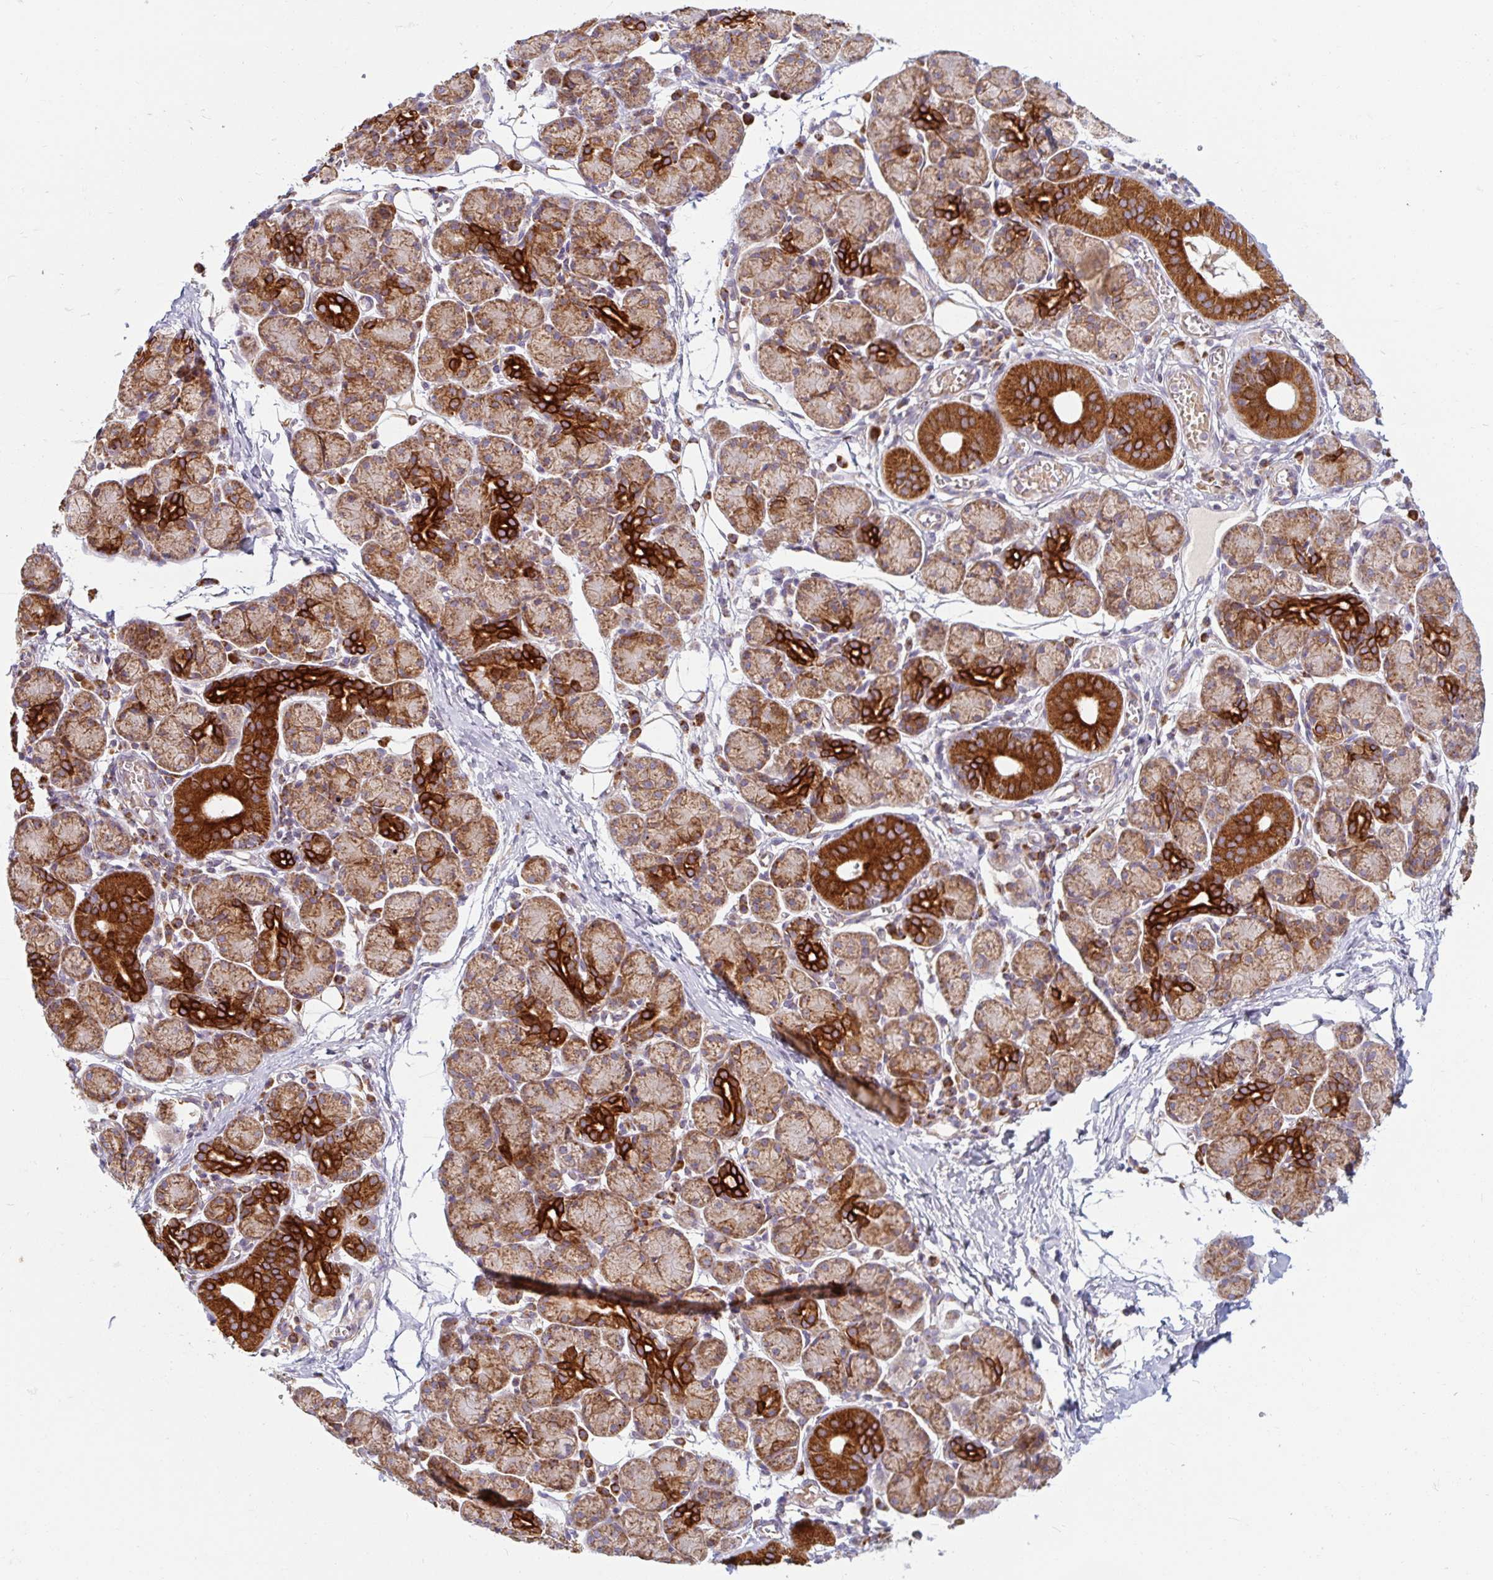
{"staining": {"intensity": "strong", "quantity": ">75%", "location": "cytoplasmic/membranous"}, "tissue": "salivary gland", "cell_type": "Glandular cells", "image_type": "normal", "snomed": [{"axis": "morphology", "description": "Normal tissue, NOS"}, {"axis": "morphology", "description": "Inflammation, NOS"}, {"axis": "topography", "description": "Lymph node"}, {"axis": "topography", "description": "Salivary gland"}], "caption": "Protein staining by IHC demonstrates strong cytoplasmic/membranous staining in about >75% of glandular cells in normal salivary gland. (DAB (3,3'-diaminobenzidine) IHC, brown staining for protein, blue staining for nuclei).", "gene": "SKP2", "patient": {"sex": "male", "age": 3}}